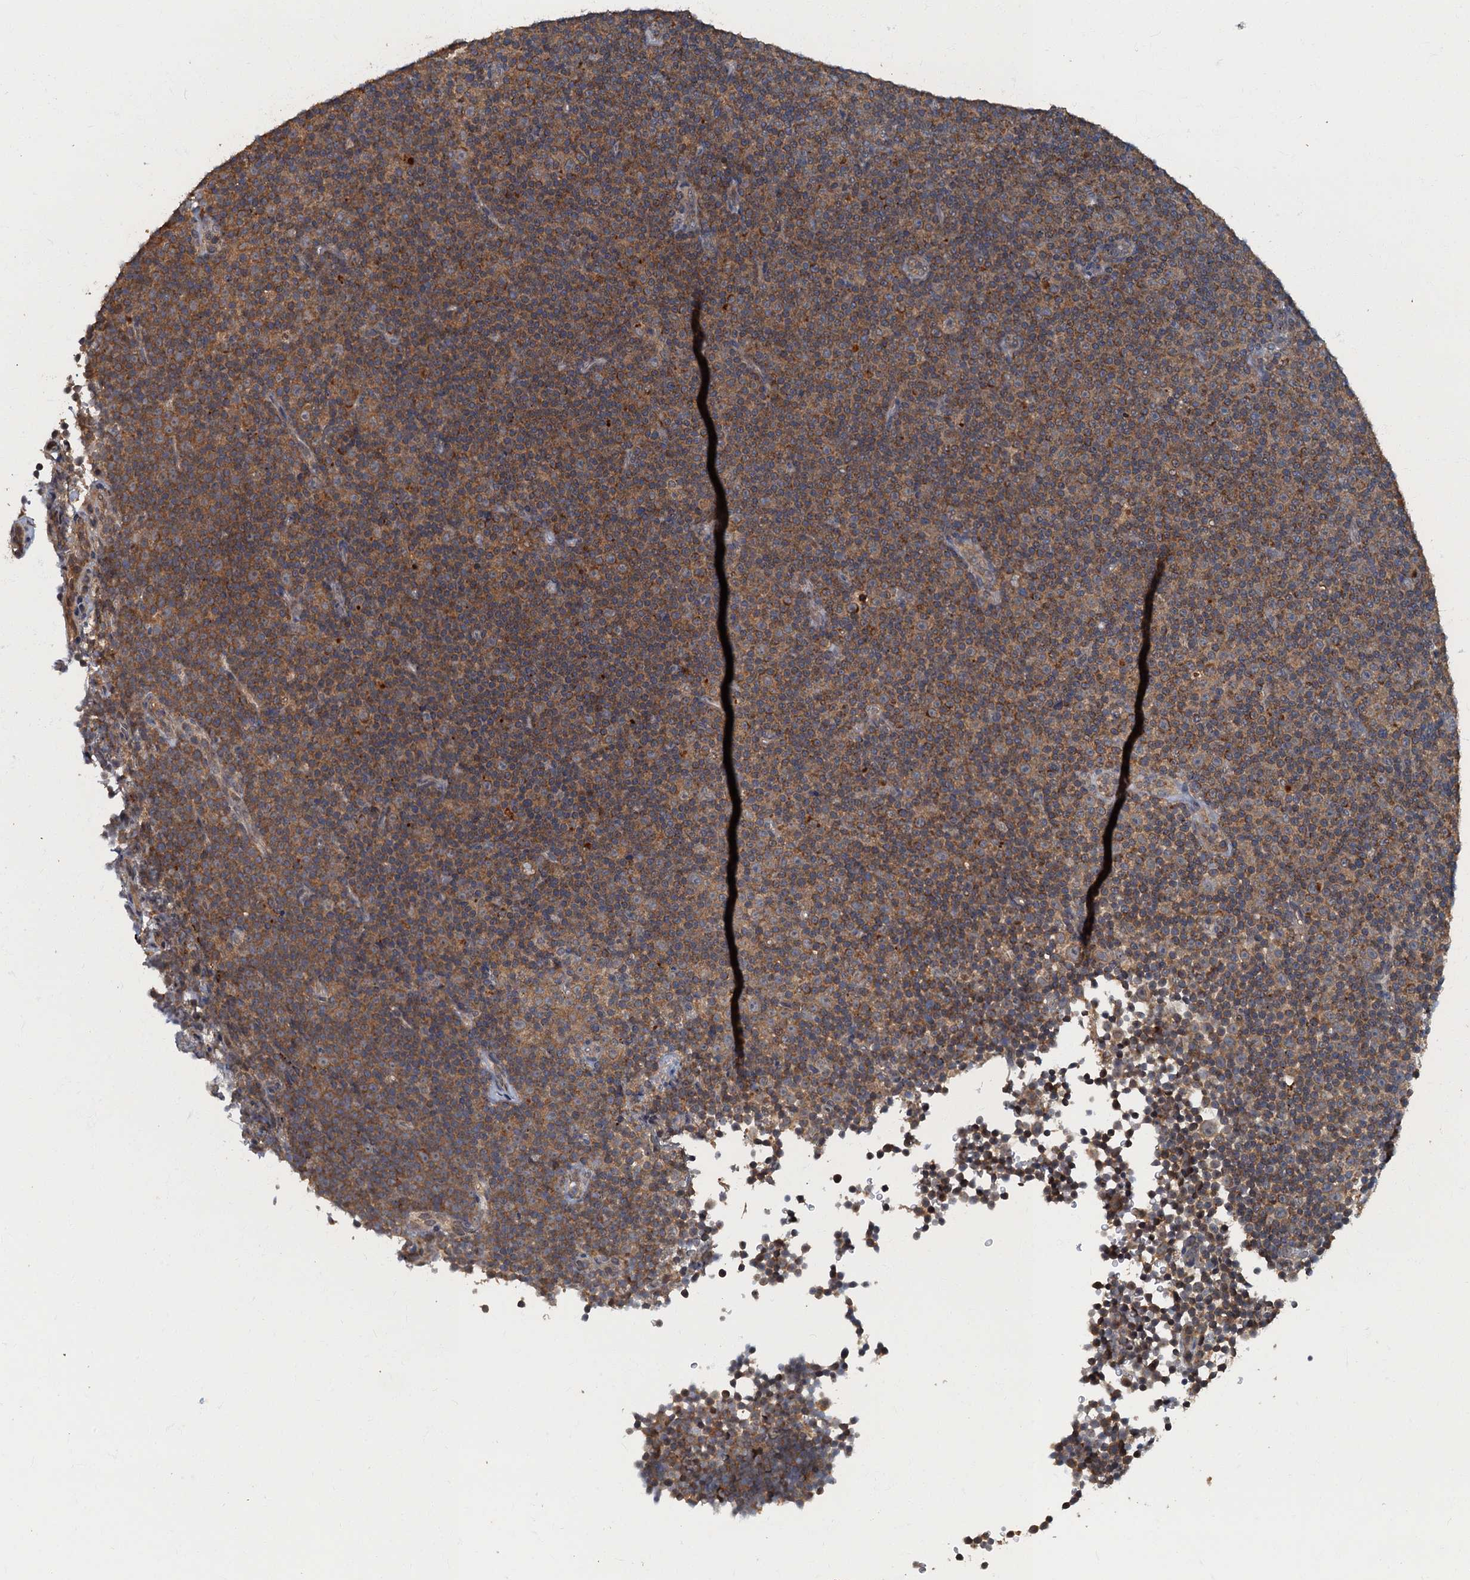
{"staining": {"intensity": "moderate", "quantity": ">75%", "location": "cytoplasmic/membranous"}, "tissue": "lymphoma", "cell_type": "Tumor cells", "image_type": "cancer", "snomed": [{"axis": "morphology", "description": "Malignant lymphoma, non-Hodgkin's type, Low grade"}, {"axis": "topography", "description": "Lymph node"}], "caption": "Low-grade malignant lymphoma, non-Hodgkin's type stained for a protein displays moderate cytoplasmic/membranous positivity in tumor cells. The protein is shown in brown color, while the nuclei are stained blue.", "gene": "WDCP", "patient": {"sex": "female", "age": 67}}